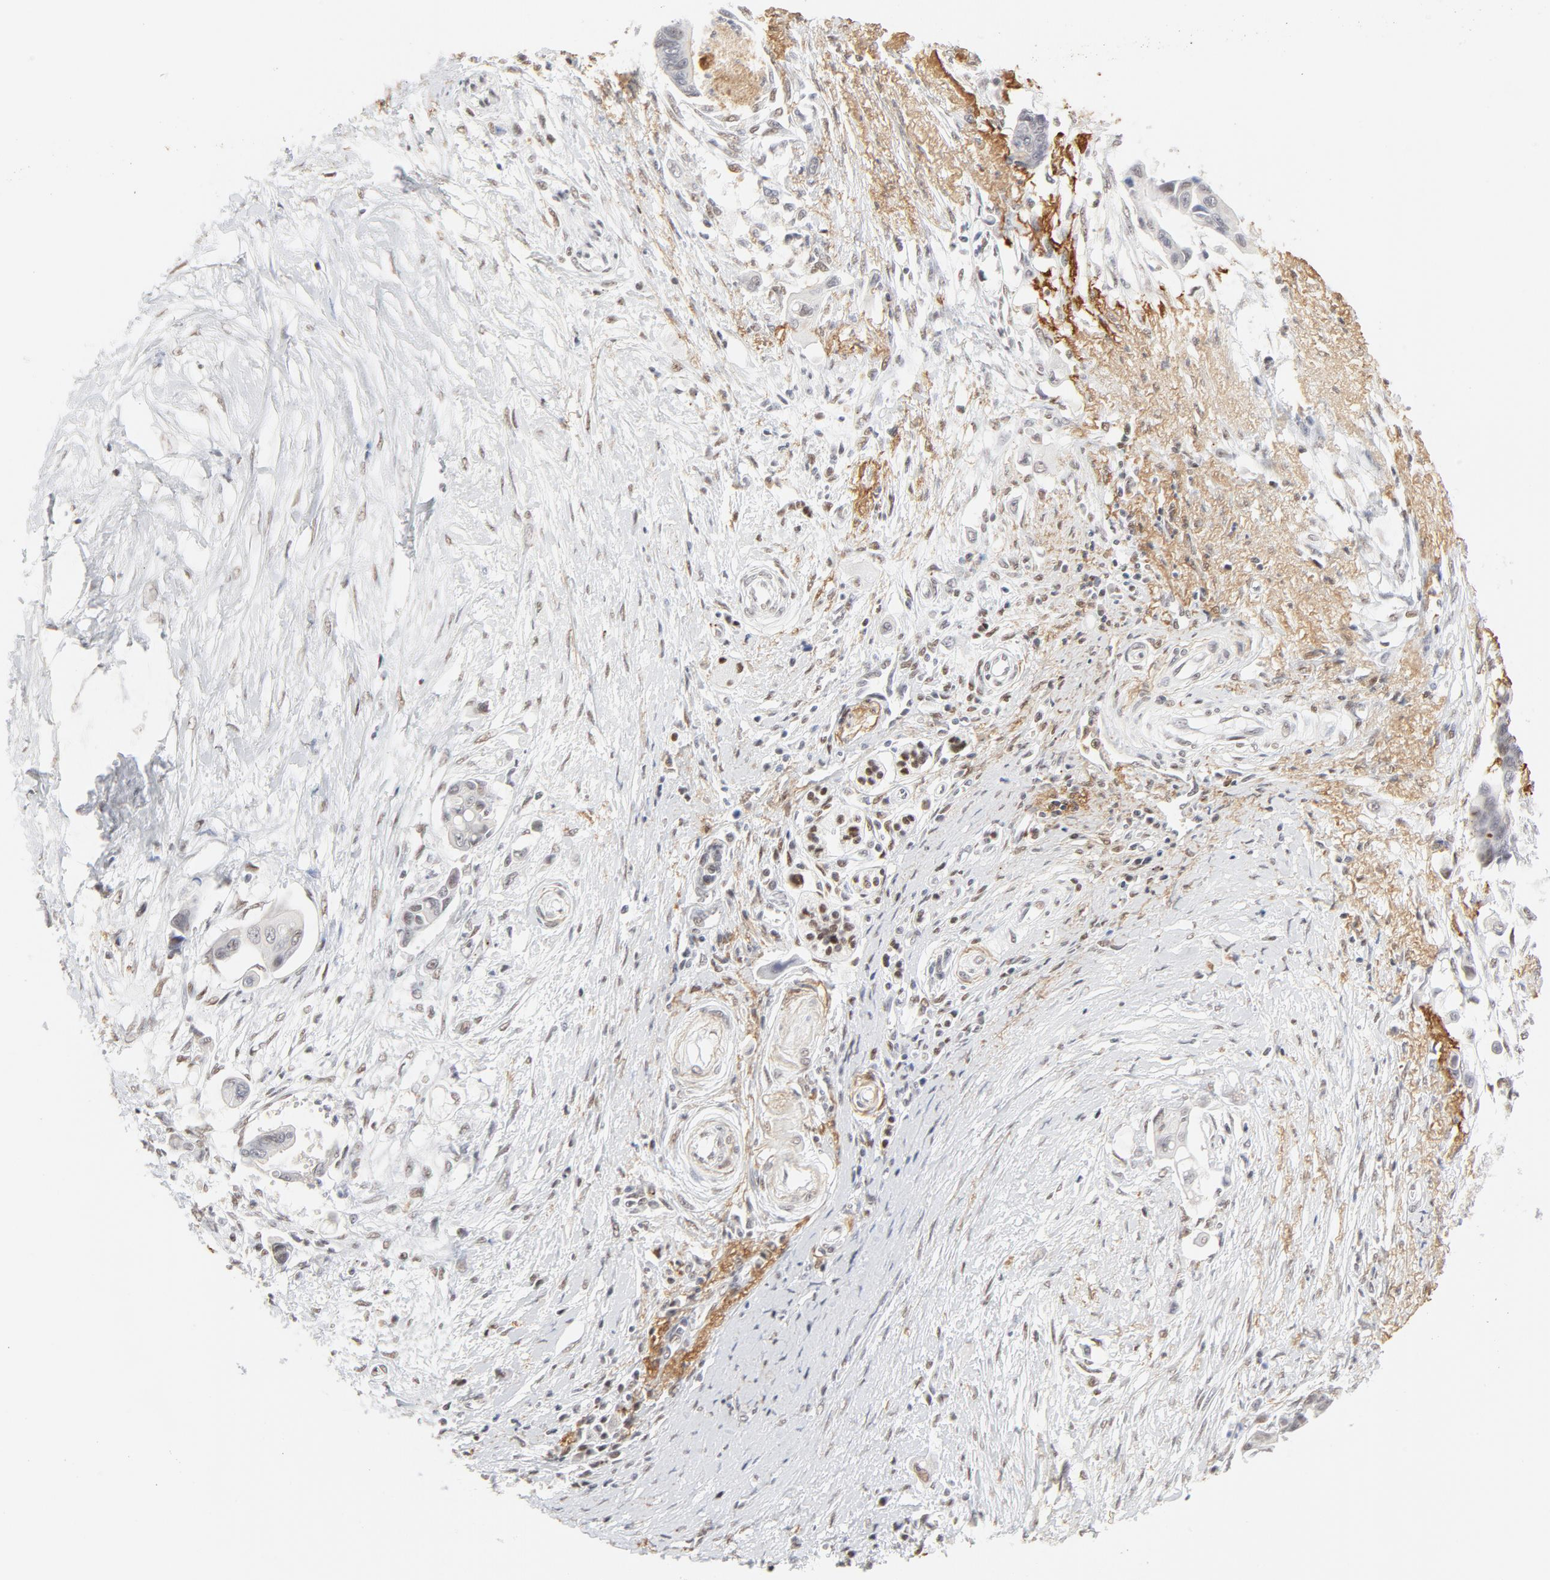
{"staining": {"intensity": "weak", "quantity": "<25%", "location": "nuclear"}, "tissue": "pancreatic cancer", "cell_type": "Tumor cells", "image_type": "cancer", "snomed": [{"axis": "morphology", "description": "Adenocarcinoma, NOS"}, {"axis": "topography", "description": "Pancreas"}], "caption": "There is no significant expression in tumor cells of pancreatic cancer (adenocarcinoma).", "gene": "PBX1", "patient": {"sex": "female", "age": 70}}